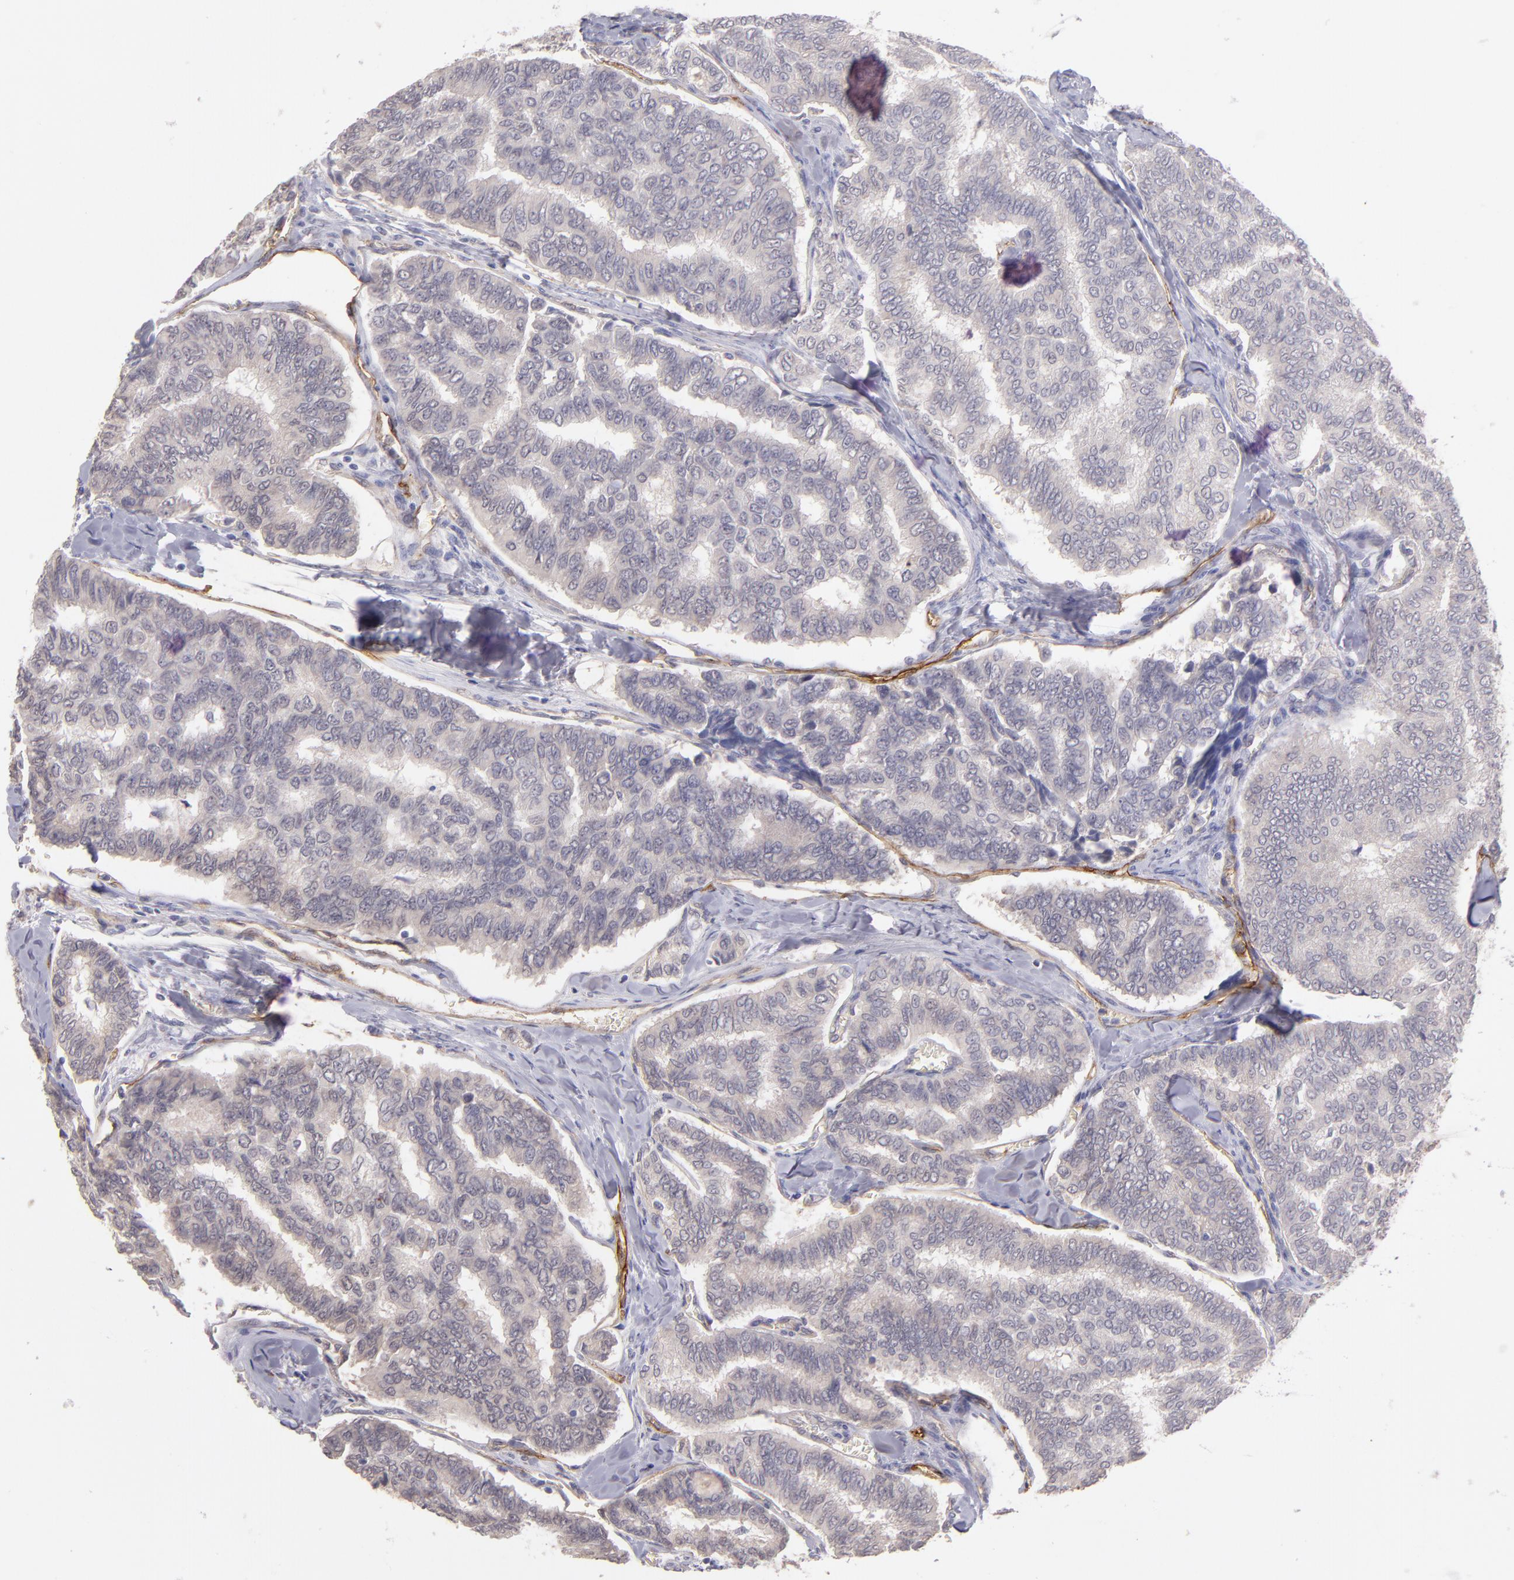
{"staining": {"intensity": "negative", "quantity": "none", "location": "none"}, "tissue": "thyroid cancer", "cell_type": "Tumor cells", "image_type": "cancer", "snomed": [{"axis": "morphology", "description": "Papillary adenocarcinoma, NOS"}, {"axis": "topography", "description": "Thyroid gland"}], "caption": "A high-resolution micrograph shows immunohistochemistry (IHC) staining of thyroid cancer (papillary adenocarcinoma), which reveals no significant positivity in tumor cells.", "gene": "THBD", "patient": {"sex": "female", "age": 35}}